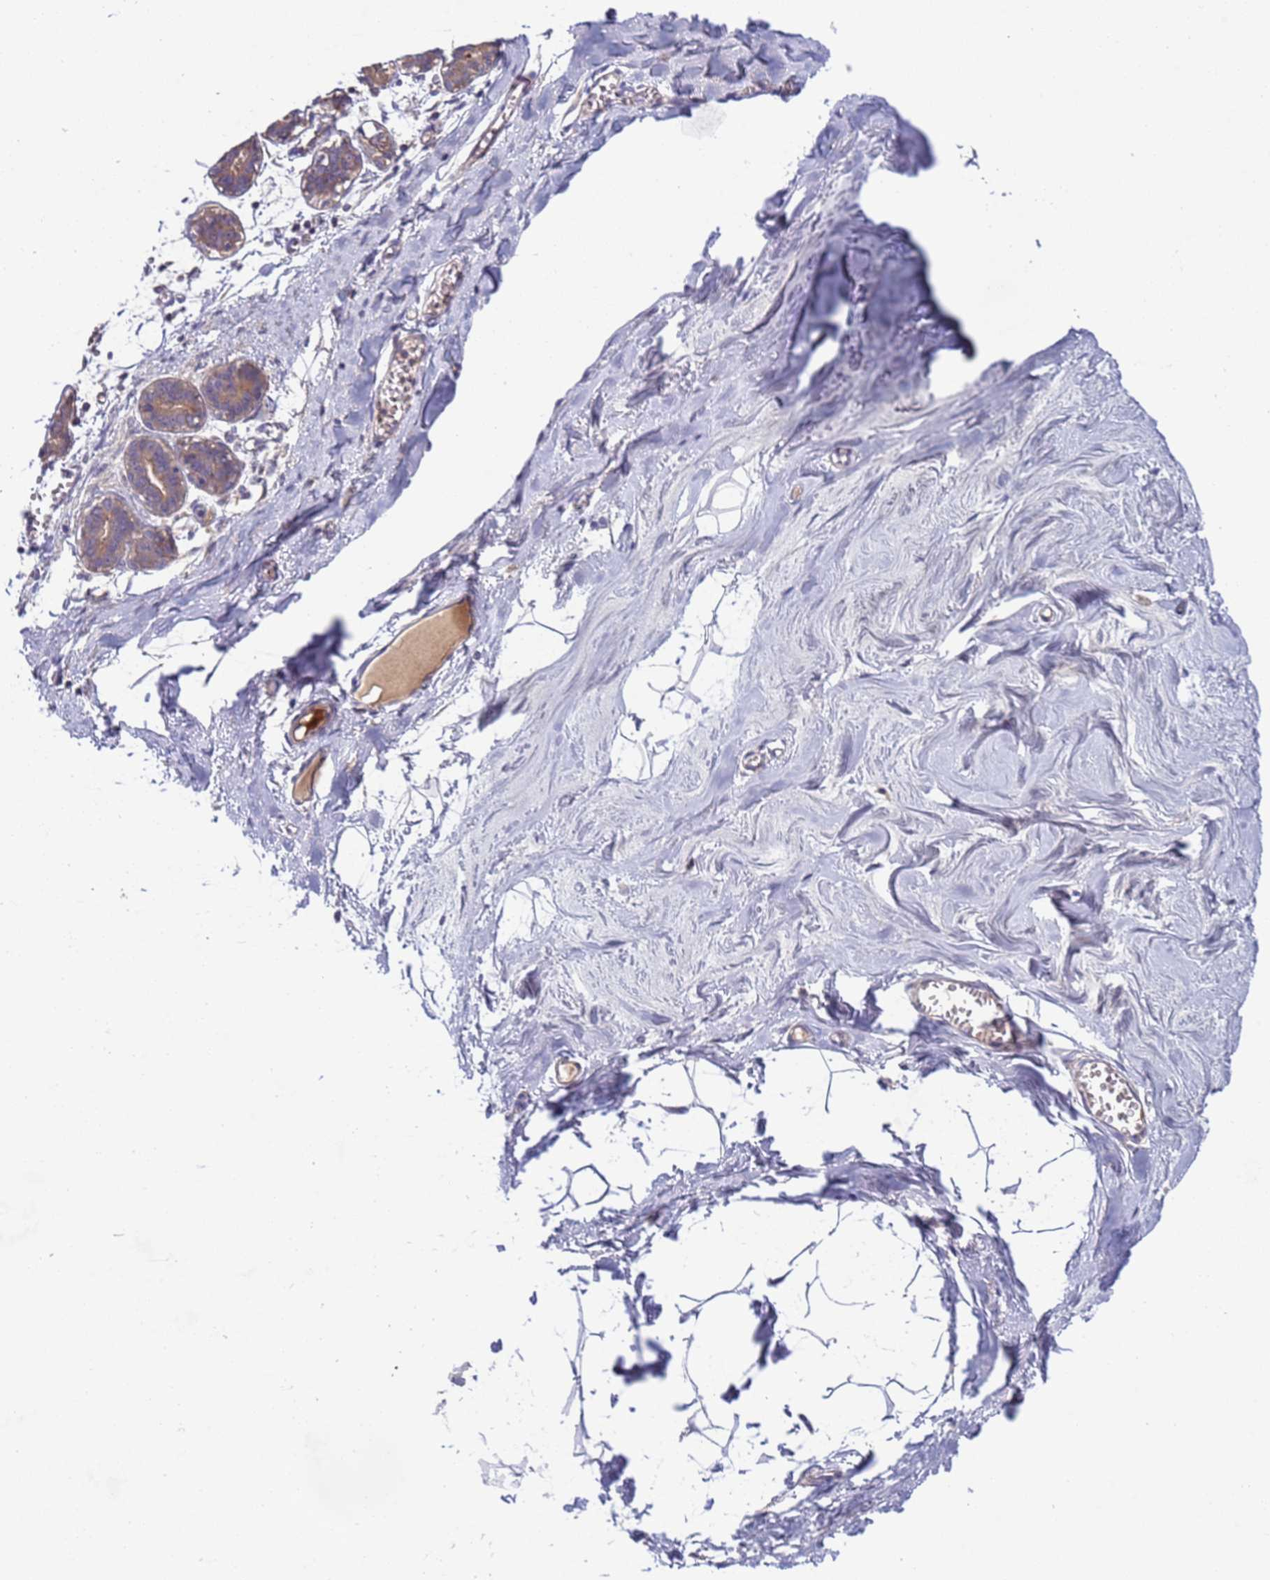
{"staining": {"intensity": "negative", "quantity": "none", "location": "none"}, "tissue": "breast", "cell_type": "Adipocytes", "image_type": "normal", "snomed": [{"axis": "morphology", "description": "Normal tissue, NOS"}, {"axis": "topography", "description": "Breast"}], "caption": "DAB immunohistochemical staining of unremarkable breast shows no significant staining in adipocytes.", "gene": "PARP16", "patient": {"sex": "female", "age": 27}}